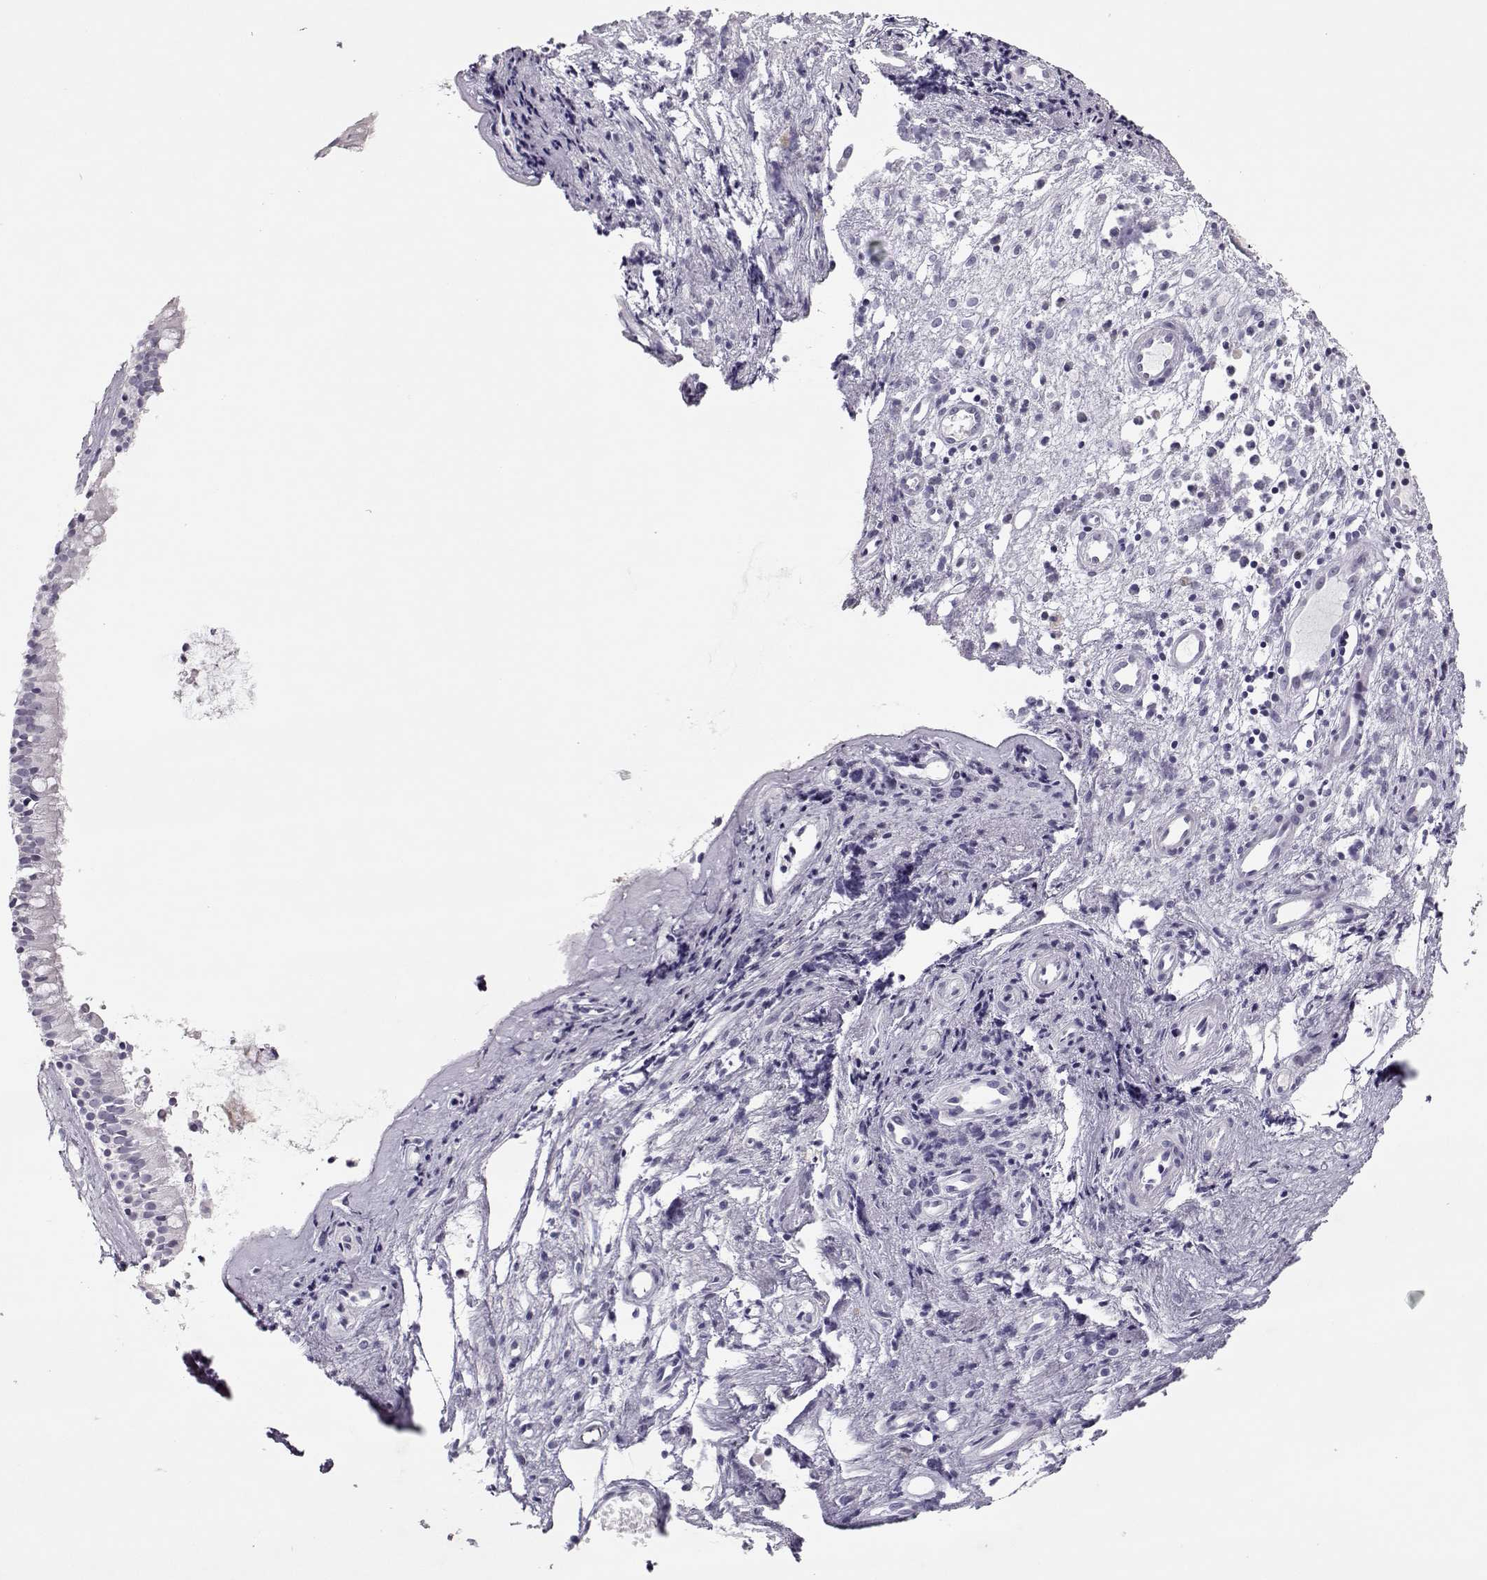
{"staining": {"intensity": "negative", "quantity": "none", "location": "none"}, "tissue": "nasopharynx", "cell_type": "Respiratory epithelial cells", "image_type": "normal", "snomed": [{"axis": "morphology", "description": "Normal tissue, NOS"}, {"axis": "topography", "description": "Nasopharynx"}], "caption": "Immunohistochemical staining of unremarkable nasopharynx demonstrates no significant staining in respiratory epithelial cells.", "gene": "SGO1", "patient": {"sex": "female", "age": 47}}